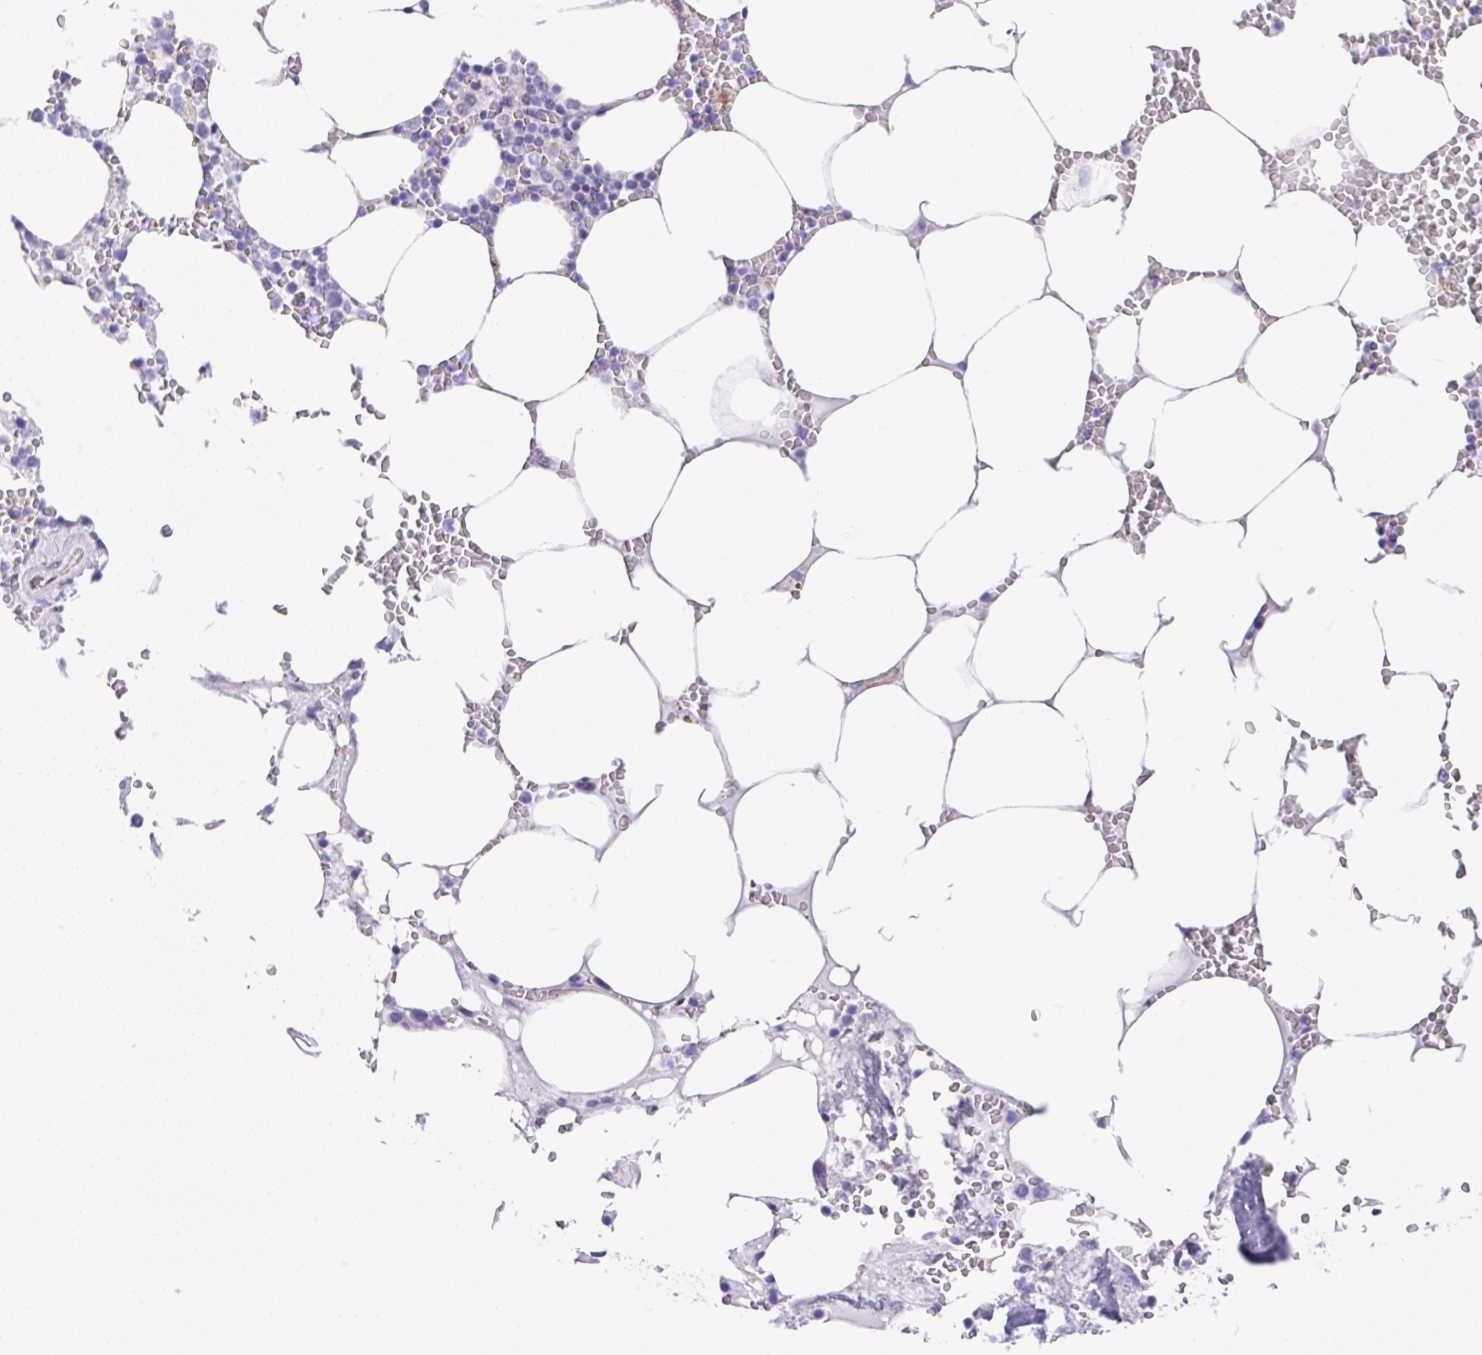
{"staining": {"intensity": "negative", "quantity": "none", "location": "none"}, "tissue": "bone marrow", "cell_type": "Hematopoietic cells", "image_type": "normal", "snomed": [{"axis": "morphology", "description": "Normal tissue, NOS"}, {"axis": "topography", "description": "Bone marrow"}], "caption": "DAB (3,3'-diaminobenzidine) immunohistochemical staining of benign bone marrow demonstrates no significant staining in hematopoietic cells. (DAB (3,3'-diaminobenzidine) immunohistochemistry with hematoxylin counter stain).", "gene": "DKK4", "patient": {"sex": "male", "age": 54}}